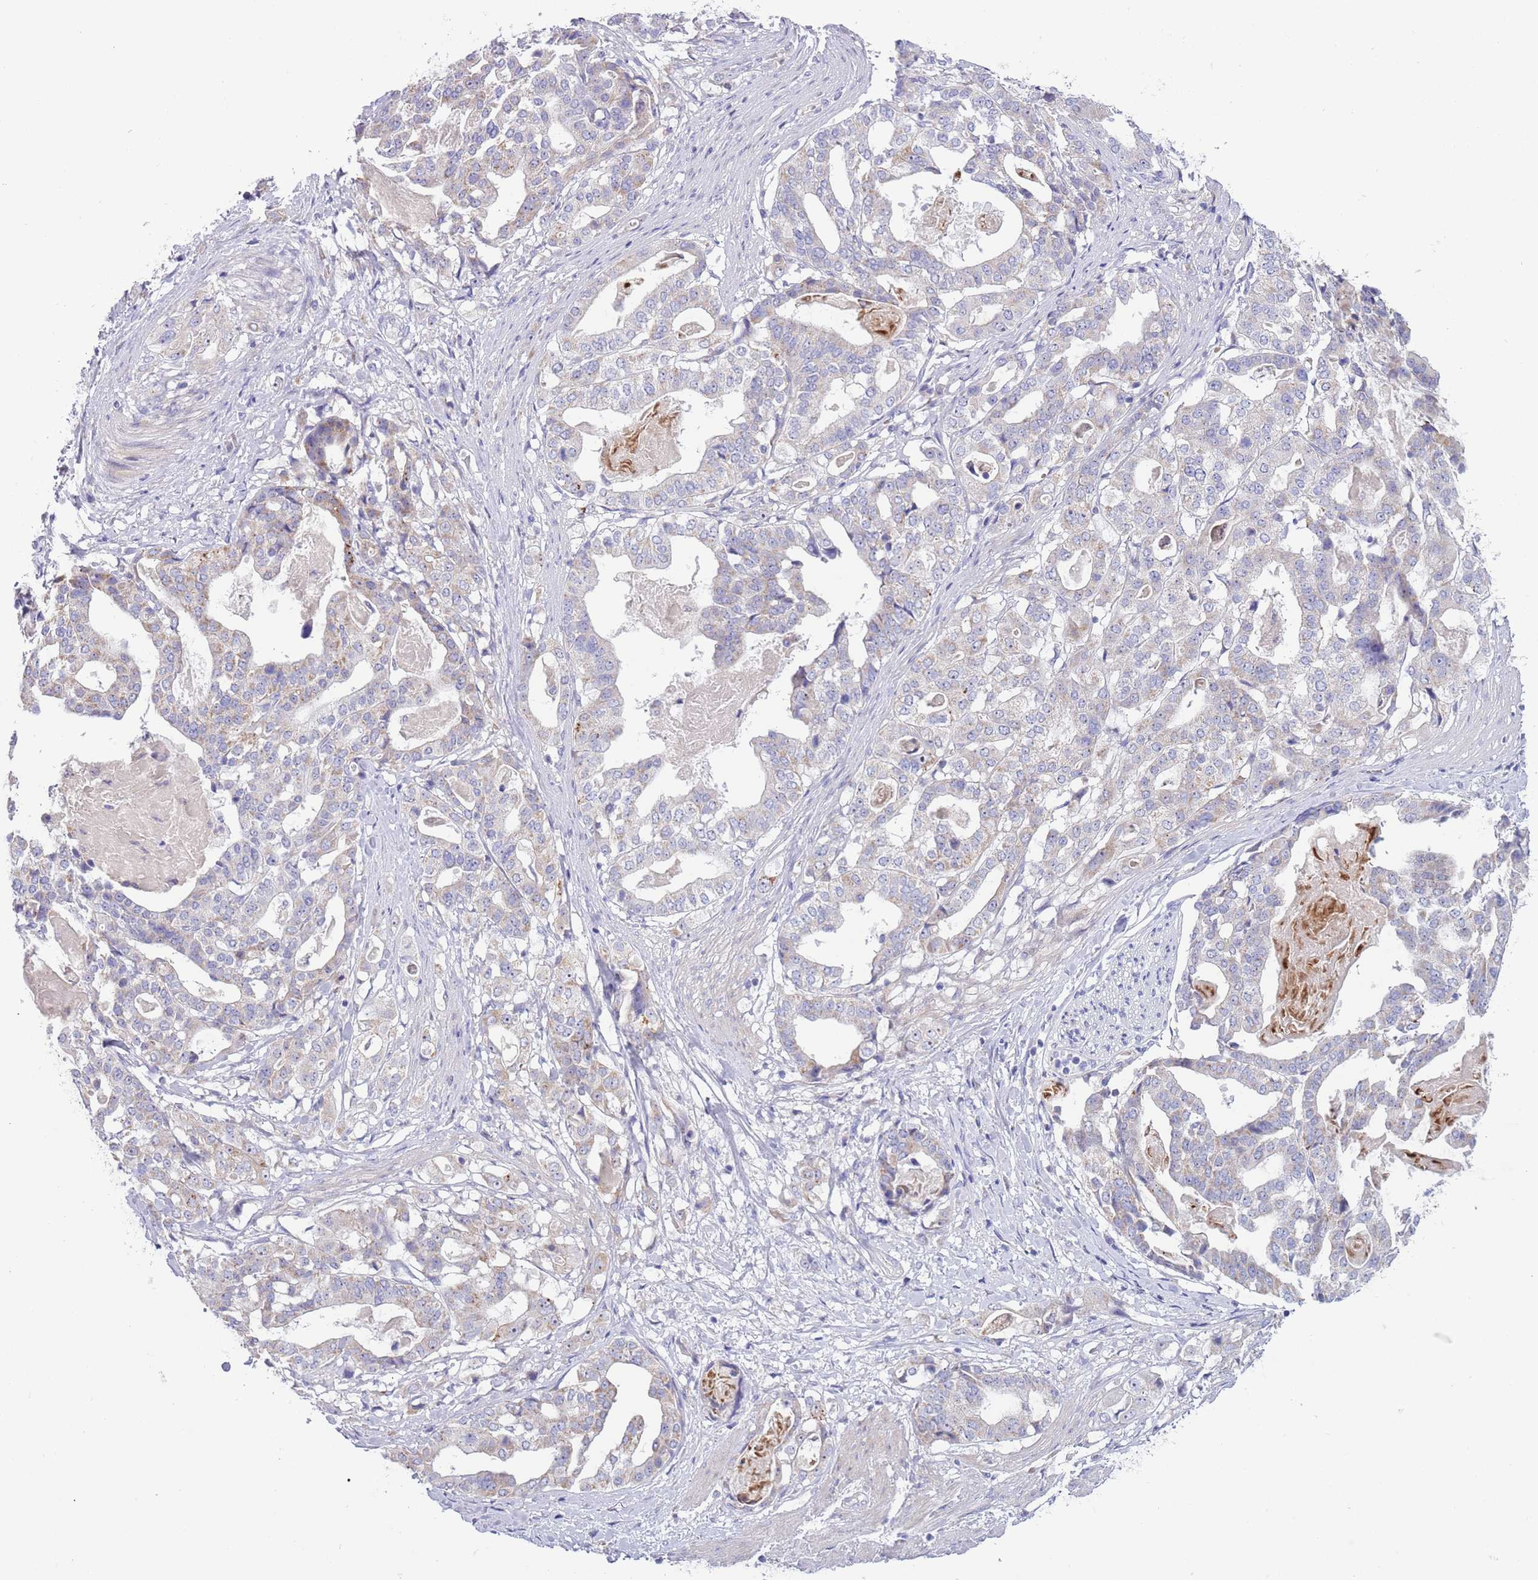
{"staining": {"intensity": "negative", "quantity": "none", "location": "none"}, "tissue": "stomach cancer", "cell_type": "Tumor cells", "image_type": "cancer", "snomed": [{"axis": "morphology", "description": "Adenocarcinoma, NOS"}, {"axis": "topography", "description": "Stomach"}], "caption": "Immunohistochemical staining of human stomach cancer displays no significant staining in tumor cells.", "gene": "DDHD1", "patient": {"sex": "male", "age": 48}}